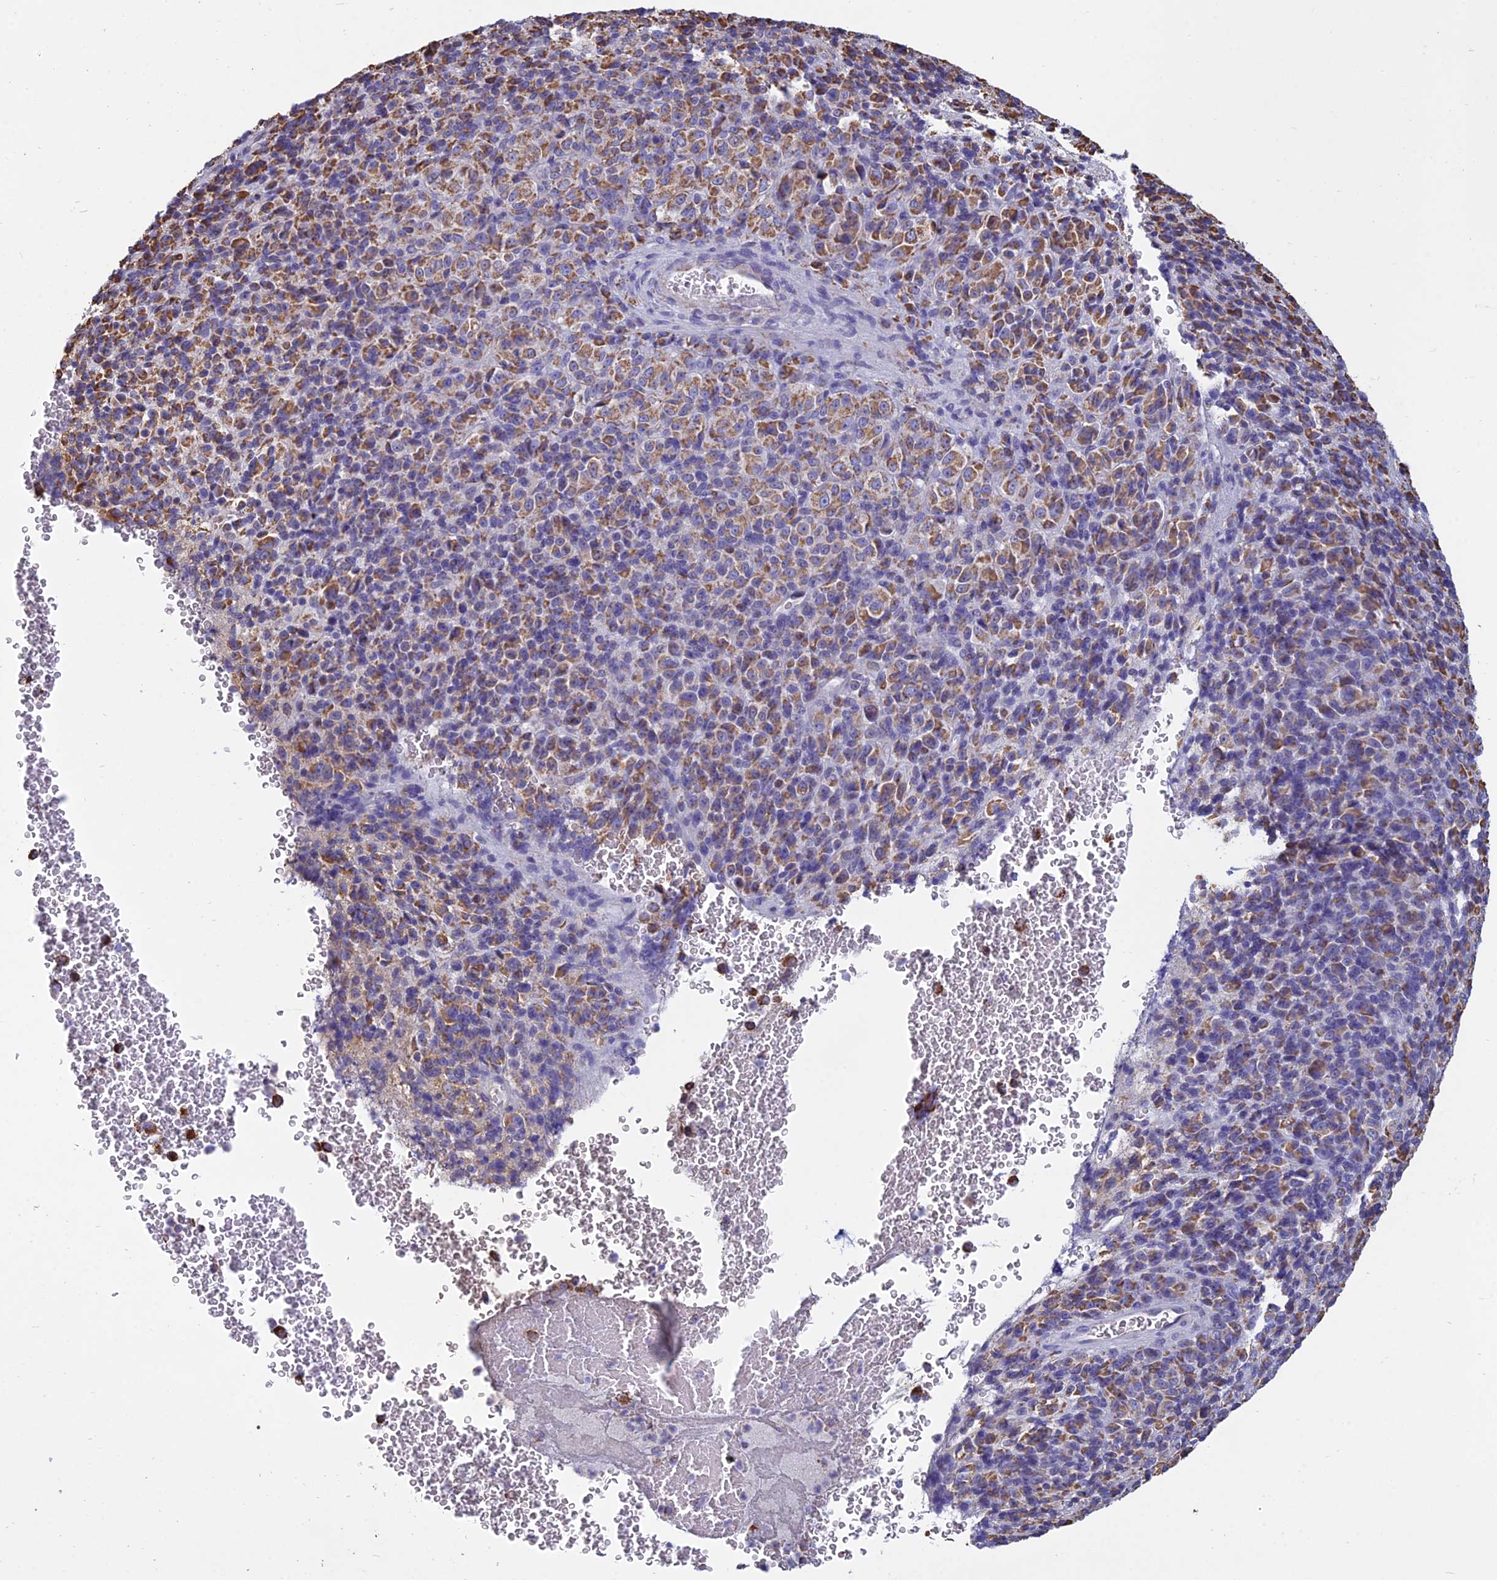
{"staining": {"intensity": "moderate", "quantity": ">75%", "location": "cytoplasmic/membranous"}, "tissue": "melanoma", "cell_type": "Tumor cells", "image_type": "cancer", "snomed": [{"axis": "morphology", "description": "Malignant melanoma, Metastatic site"}, {"axis": "topography", "description": "Brain"}], "caption": "Immunohistochemistry (IHC) staining of melanoma, which reveals medium levels of moderate cytoplasmic/membranous expression in about >75% of tumor cells indicating moderate cytoplasmic/membranous protein staining. The staining was performed using DAB (3,3'-diaminobenzidine) (brown) for protein detection and nuclei were counterstained in hematoxylin (blue).", "gene": "OR2W3", "patient": {"sex": "female", "age": 56}}